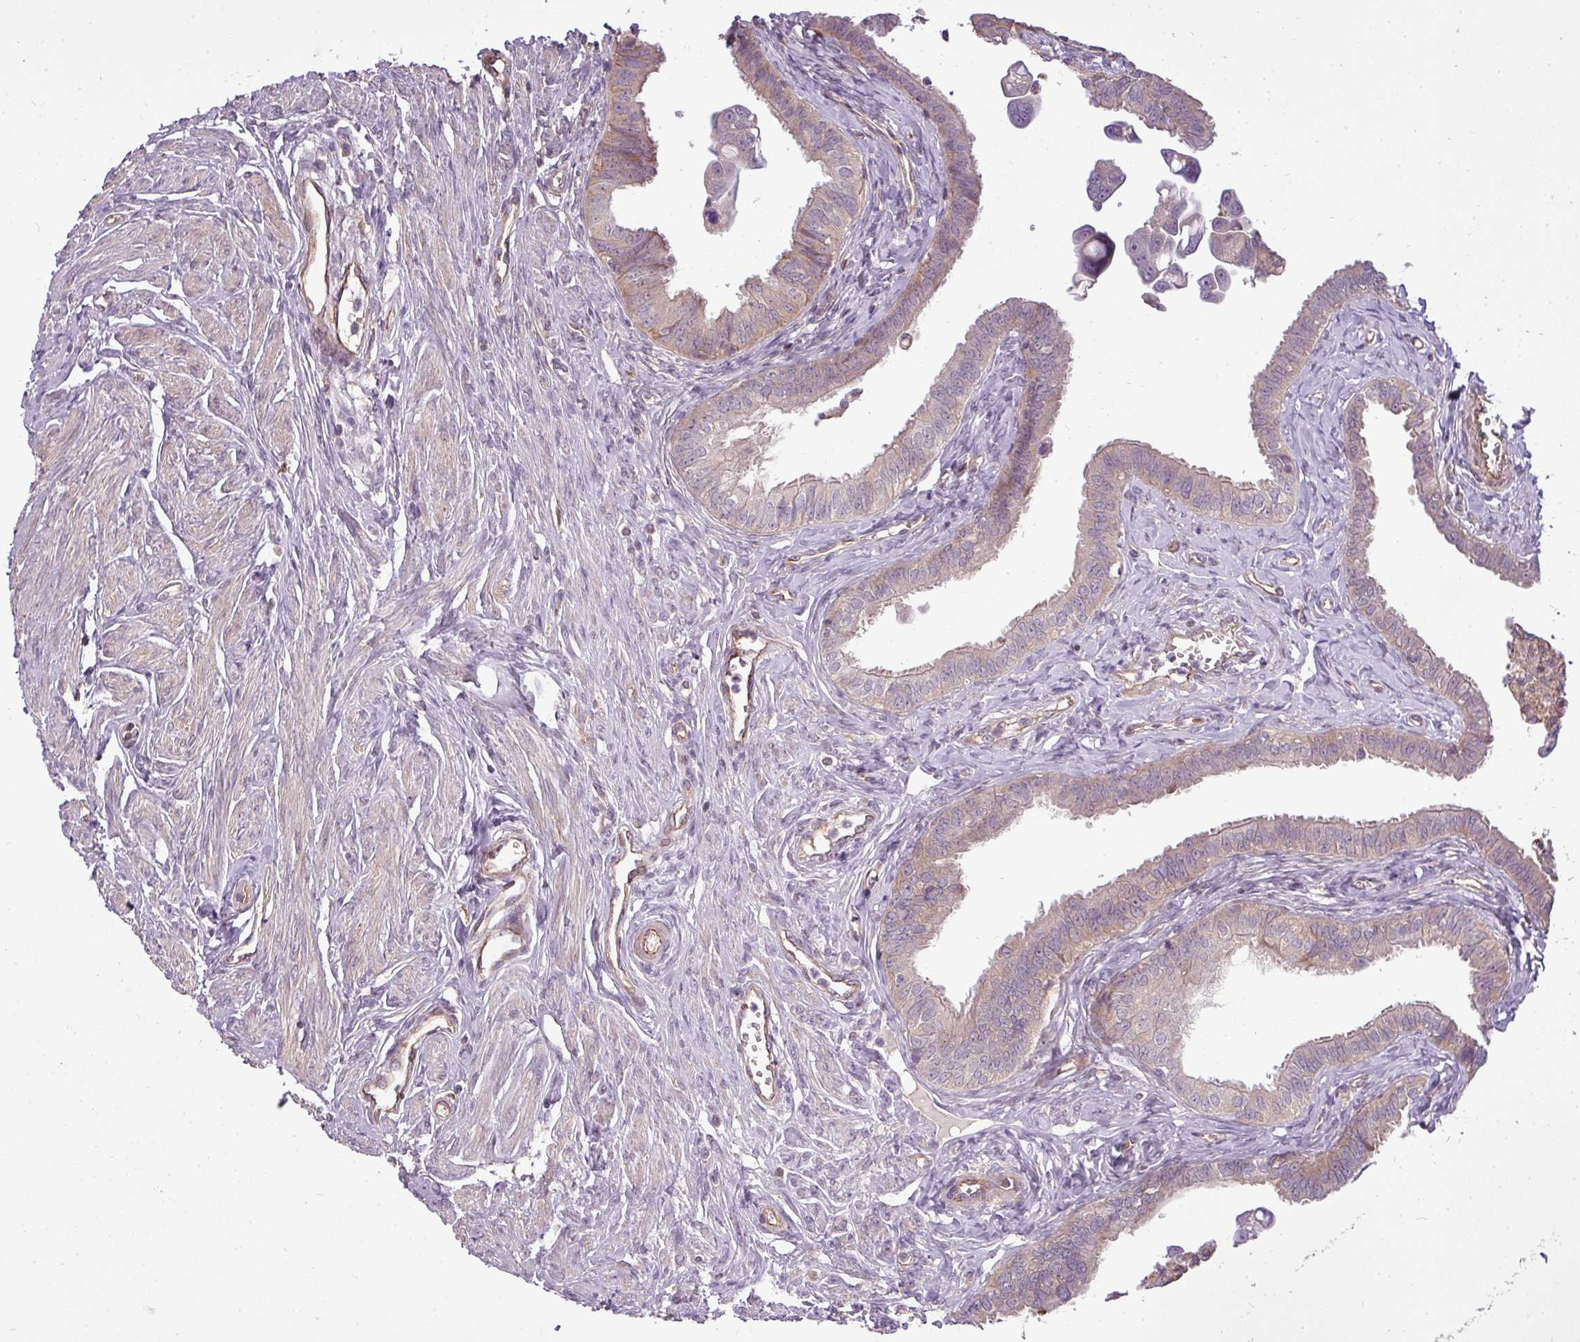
{"staining": {"intensity": "weak", "quantity": ">75%", "location": "cytoplasmic/membranous"}, "tissue": "fallopian tube", "cell_type": "Glandular cells", "image_type": "normal", "snomed": [{"axis": "morphology", "description": "Normal tissue, NOS"}, {"axis": "morphology", "description": "Carcinoma, NOS"}, {"axis": "topography", "description": "Fallopian tube"}, {"axis": "topography", "description": "Ovary"}], "caption": "About >75% of glandular cells in unremarkable fallopian tube reveal weak cytoplasmic/membranous protein positivity as visualized by brown immunohistochemical staining.", "gene": "PDRG1", "patient": {"sex": "female", "age": 59}}